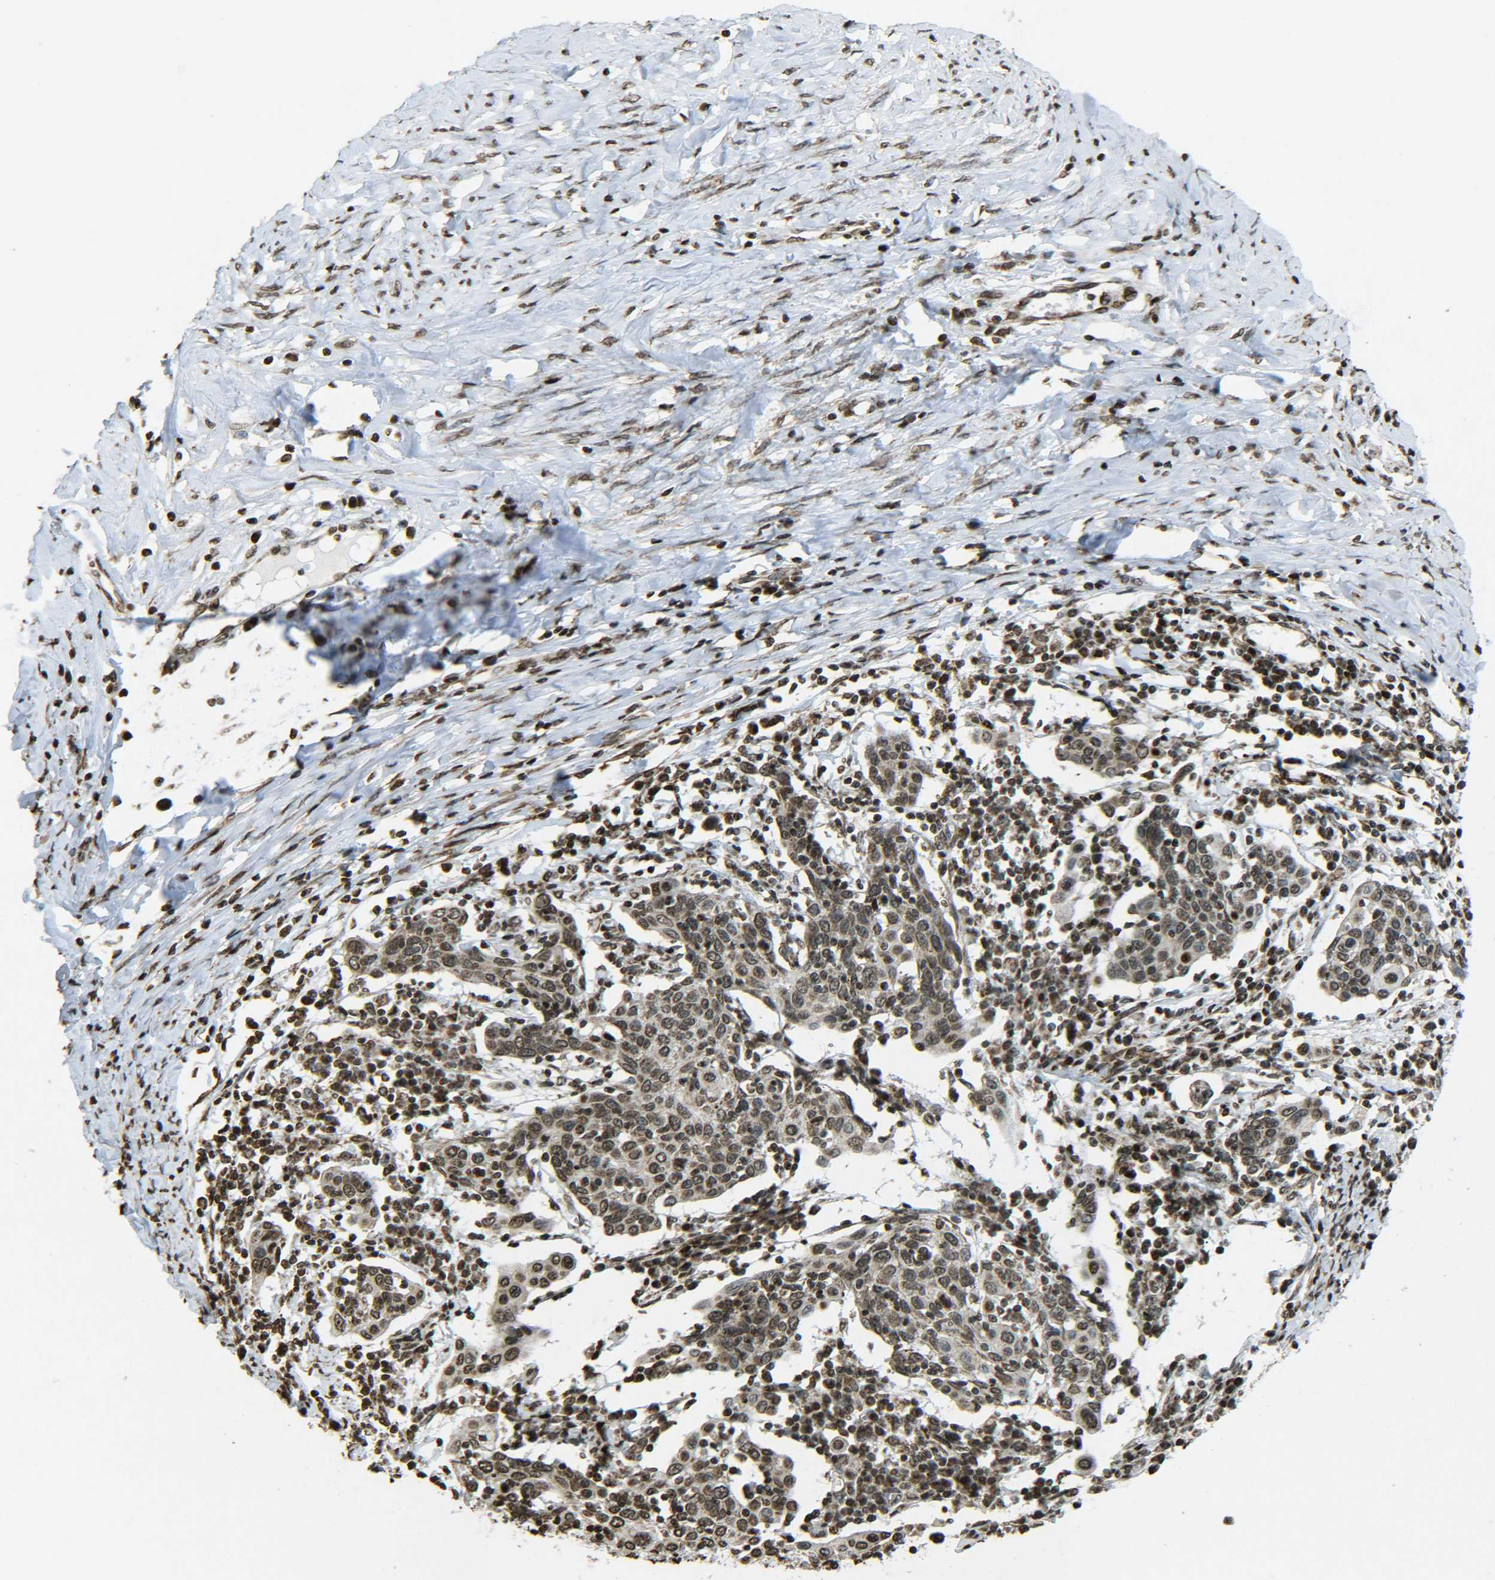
{"staining": {"intensity": "moderate", "quantity": ">75%", "location": "nuclear"}, "tissue": "cervical cancer", "cell_type": "Tumor cells", "image_type": "cancer", "snomed": [{"axis": "morphology", "description": "Squamous cell carcinoma, NOS"}, {"axis": "topography", "description": "Cervix"}], "caption": "Brown immunohistochemical staining in human cervical cancer displays moderate nuclear positivity in about >75% of tumor cells.", "gene": "NEUROG2", "patient": {"sex": "female", "age": 40}}